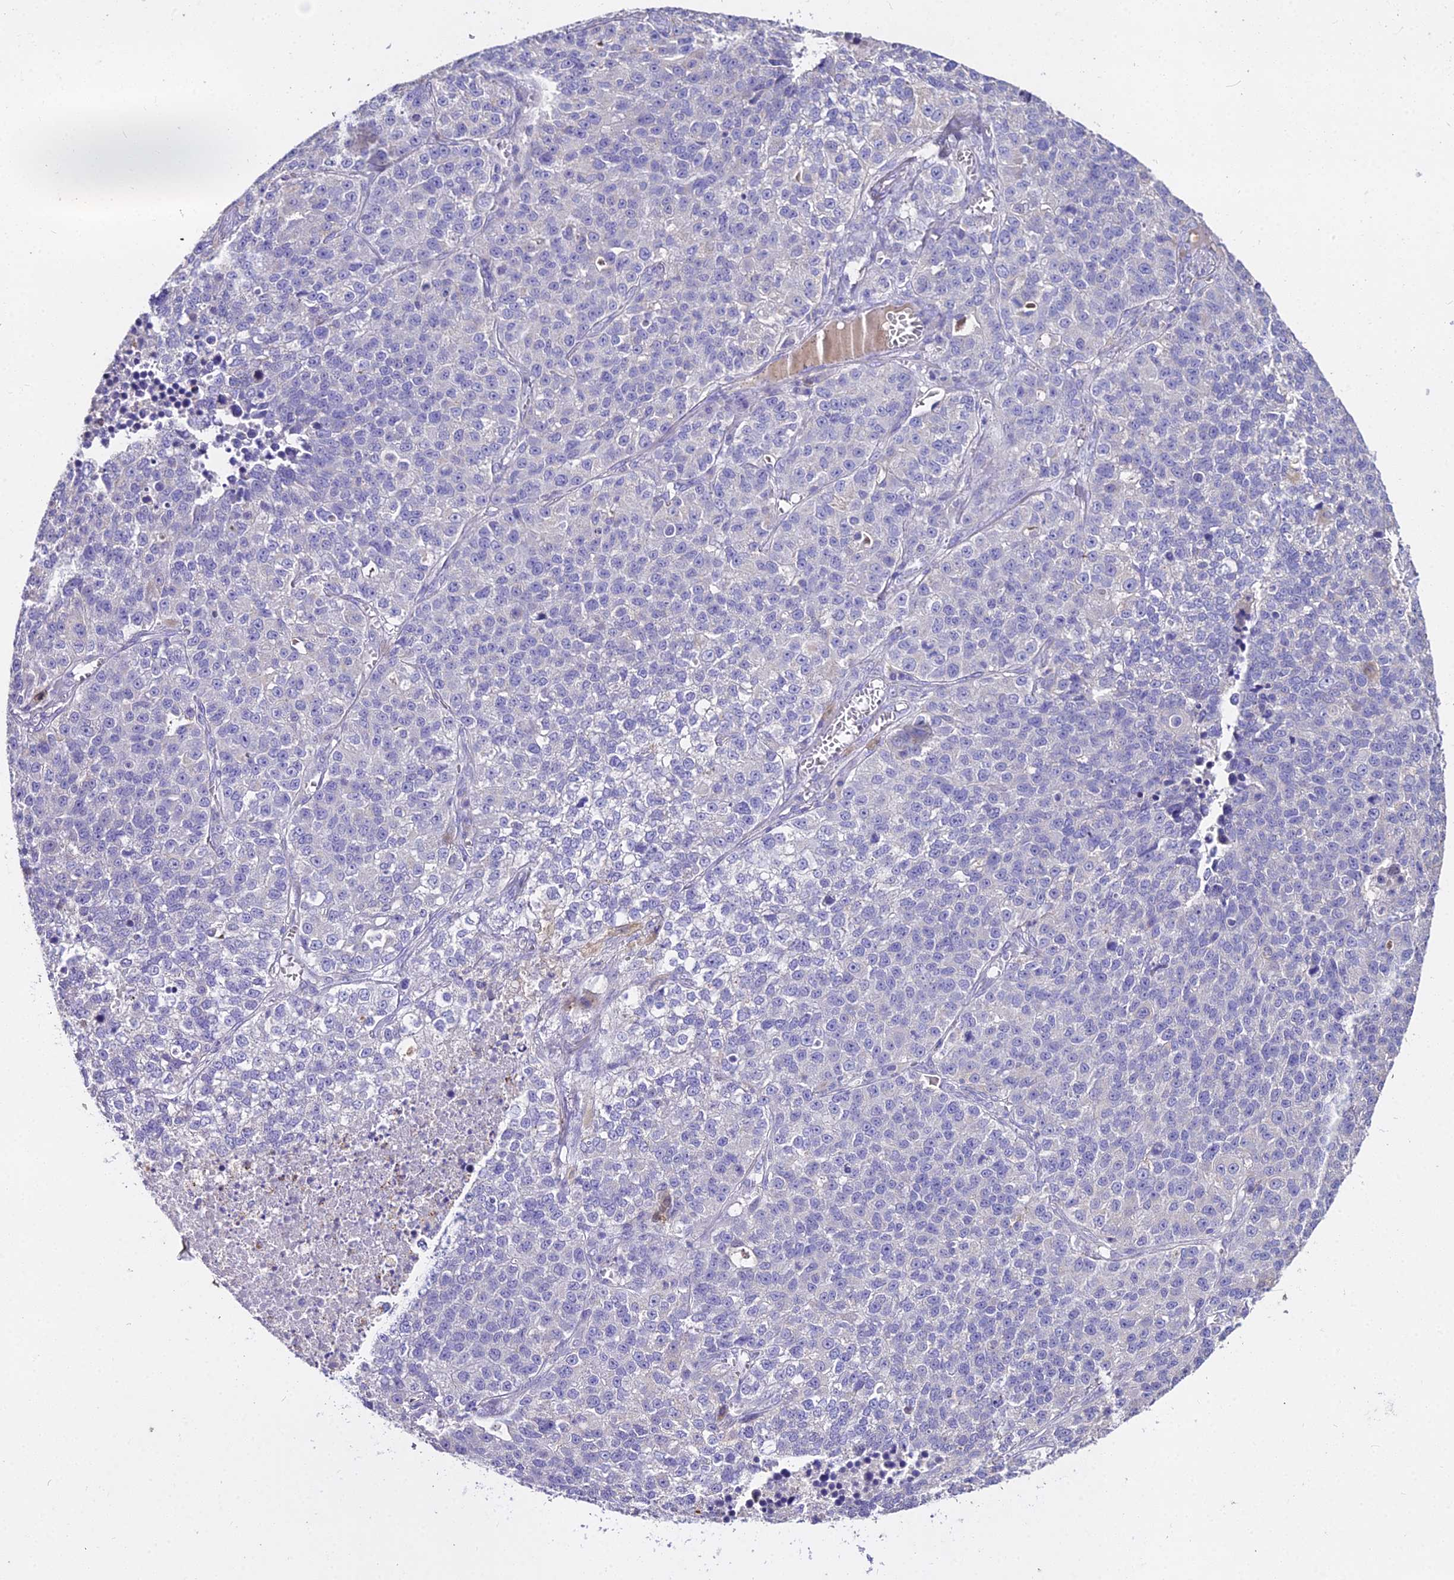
{"staining": {"intensity": "negative", "quantity": "none", "location": "none"}, "tissue": "lung cancer", "cell_type": "Tumor cells", "image_type": "cancer", "snomed": [{"axis": "morphology", "description": "Adenocarcinoma, NOS"}, {"axis": "topography", "description": "Lung"}], "caption": "Lung adenocarcinoma was stained to show a protein in brown. There is no significant positivity in tumor cells.", "gene": "GLYAT", "patient": {"sex": "male", "age": 49}}